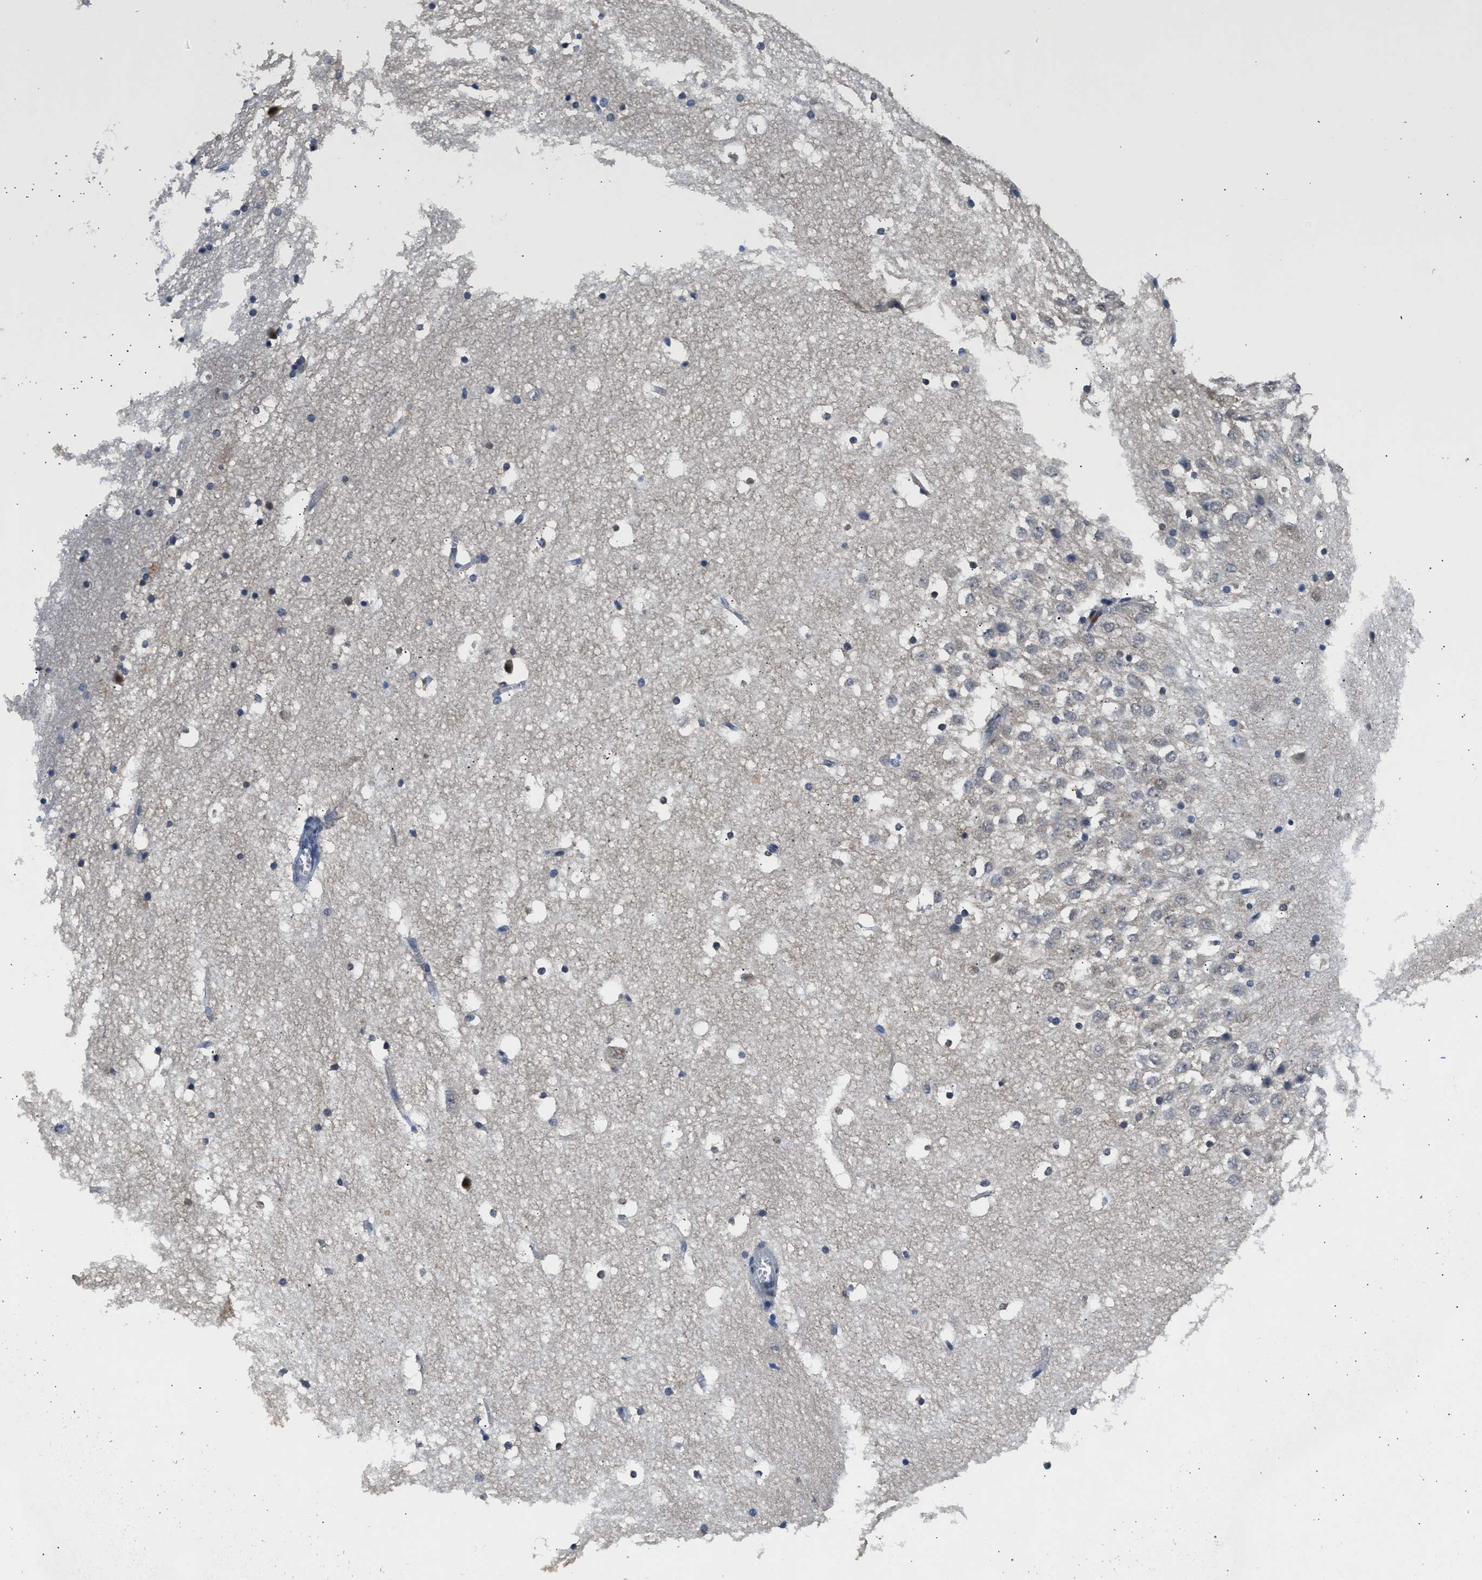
{"staining": {"intensity": "weak", "quantity": "<25%", "location": "cytoplasmic/membranous"}, "tissue": "hippocampus", "cell_type": "Glial cells", "image_type": "normal", "snomed": [{"axis": "morphology", "description": "Normal tissue, NOS"}, {"axis": "topography", "description": "Hippocampus"}], "caption": "A micrograph of hippocampus stained for a protein displays no brown staining in glial cells.", "gene": "PPM1L", "patient": {"sex": "male", "age": 45}}